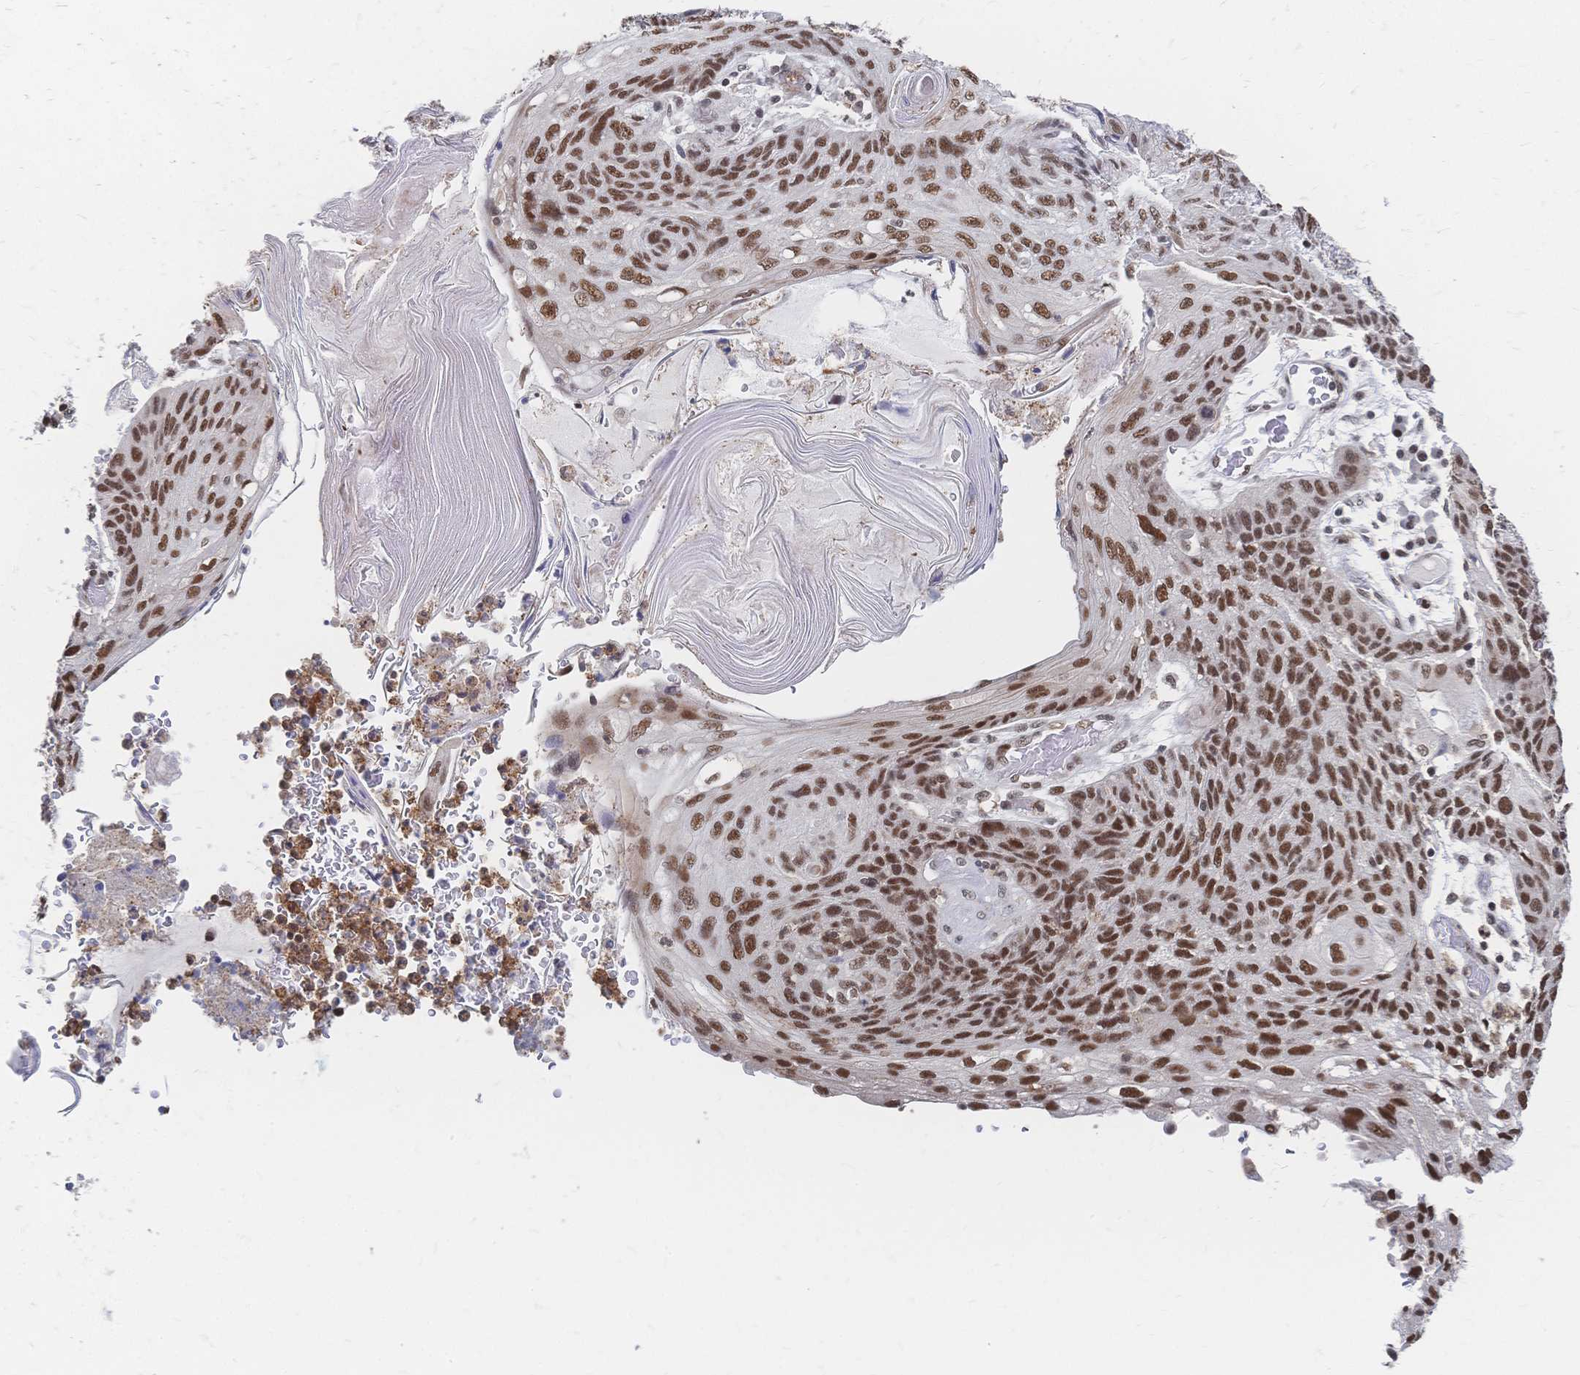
{"staining": {"intensity": "moderate", "quantity": ">75%", "location": "nuclear"}, "tissue": "lung cancer", "cell_type": "Tumor cells", "image_type": "cancer", "snomed": [{"axis": "morphology", "description": "Squamous cell carcinoma, NOS"}, {"axis": "morphology", "description": "Squamous cell carcinoma, metastatic, NOS"}, {"axis": "topography", "description": "Lymph node"}, {"axis": "topography", "description": "Lung"}], "caption": "Moderate nuclear staining for a protein is identified in about >75% of tumor cells of lung squamous cell carcinoma using IHC.", "gene": "NELFA", "patient": {"sex": "male", "age": 41}}